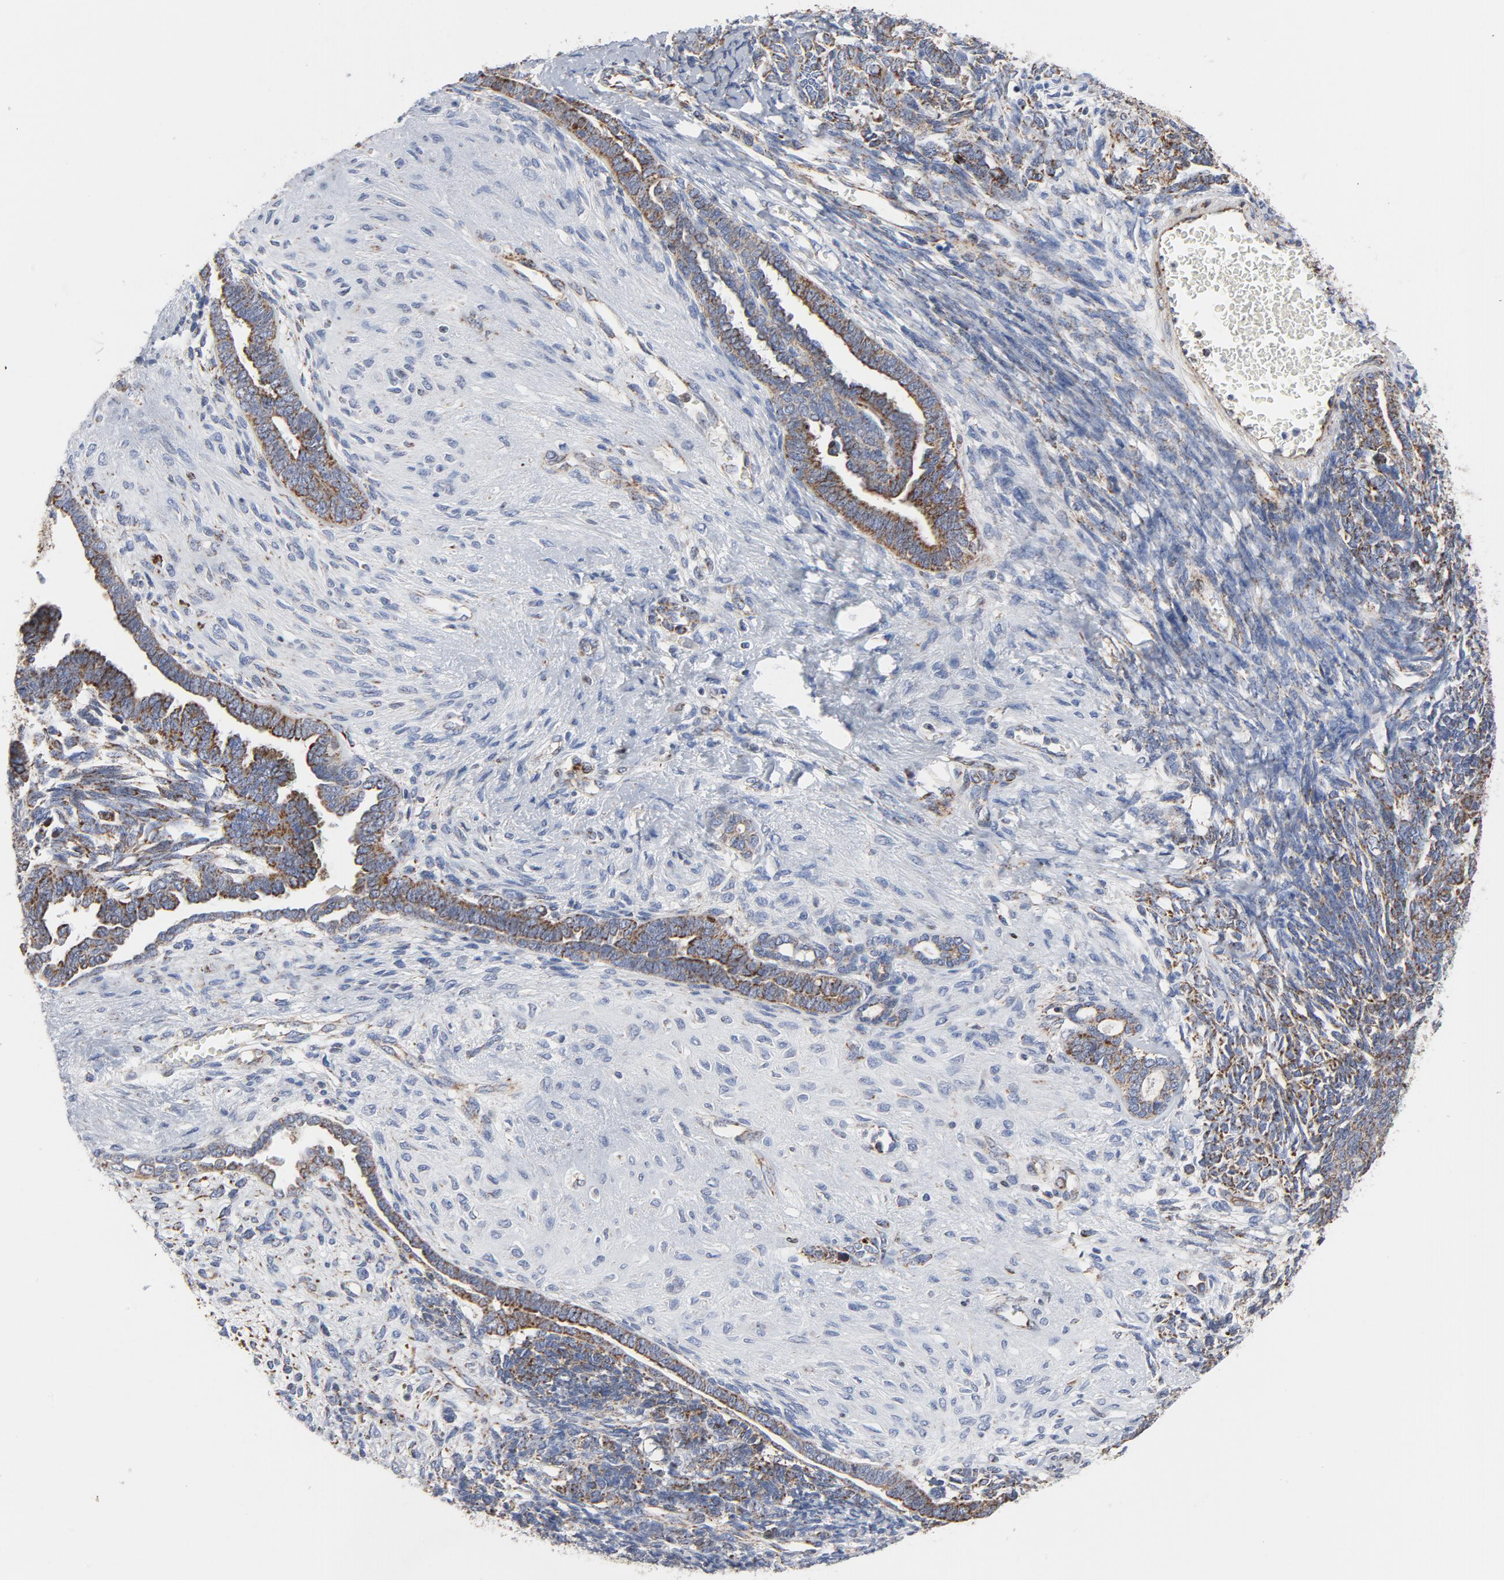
{"staining": {"intensity": "strong", "quantity": "25%-75%", "location": "cytoplasmic/membranous"}, "tissue": "endometrial cancer", "cell_type": "Tumor cells", "image_type": "cancer", "snomed": [{"axis": "morphology", "description": "Neoplasm, malignant, NOS"}, {"axis": "topography", "description": "Endometrium"}], "caption": "Endometrial neoplasm (malignant) was stained to show a protein in brown. There is high levels of strong cytoplasmic/membranous expression in approximately 25%-75% of tumor cells.", "gene": "CYCS", "patient": {"sex": "female", "age": 74}}